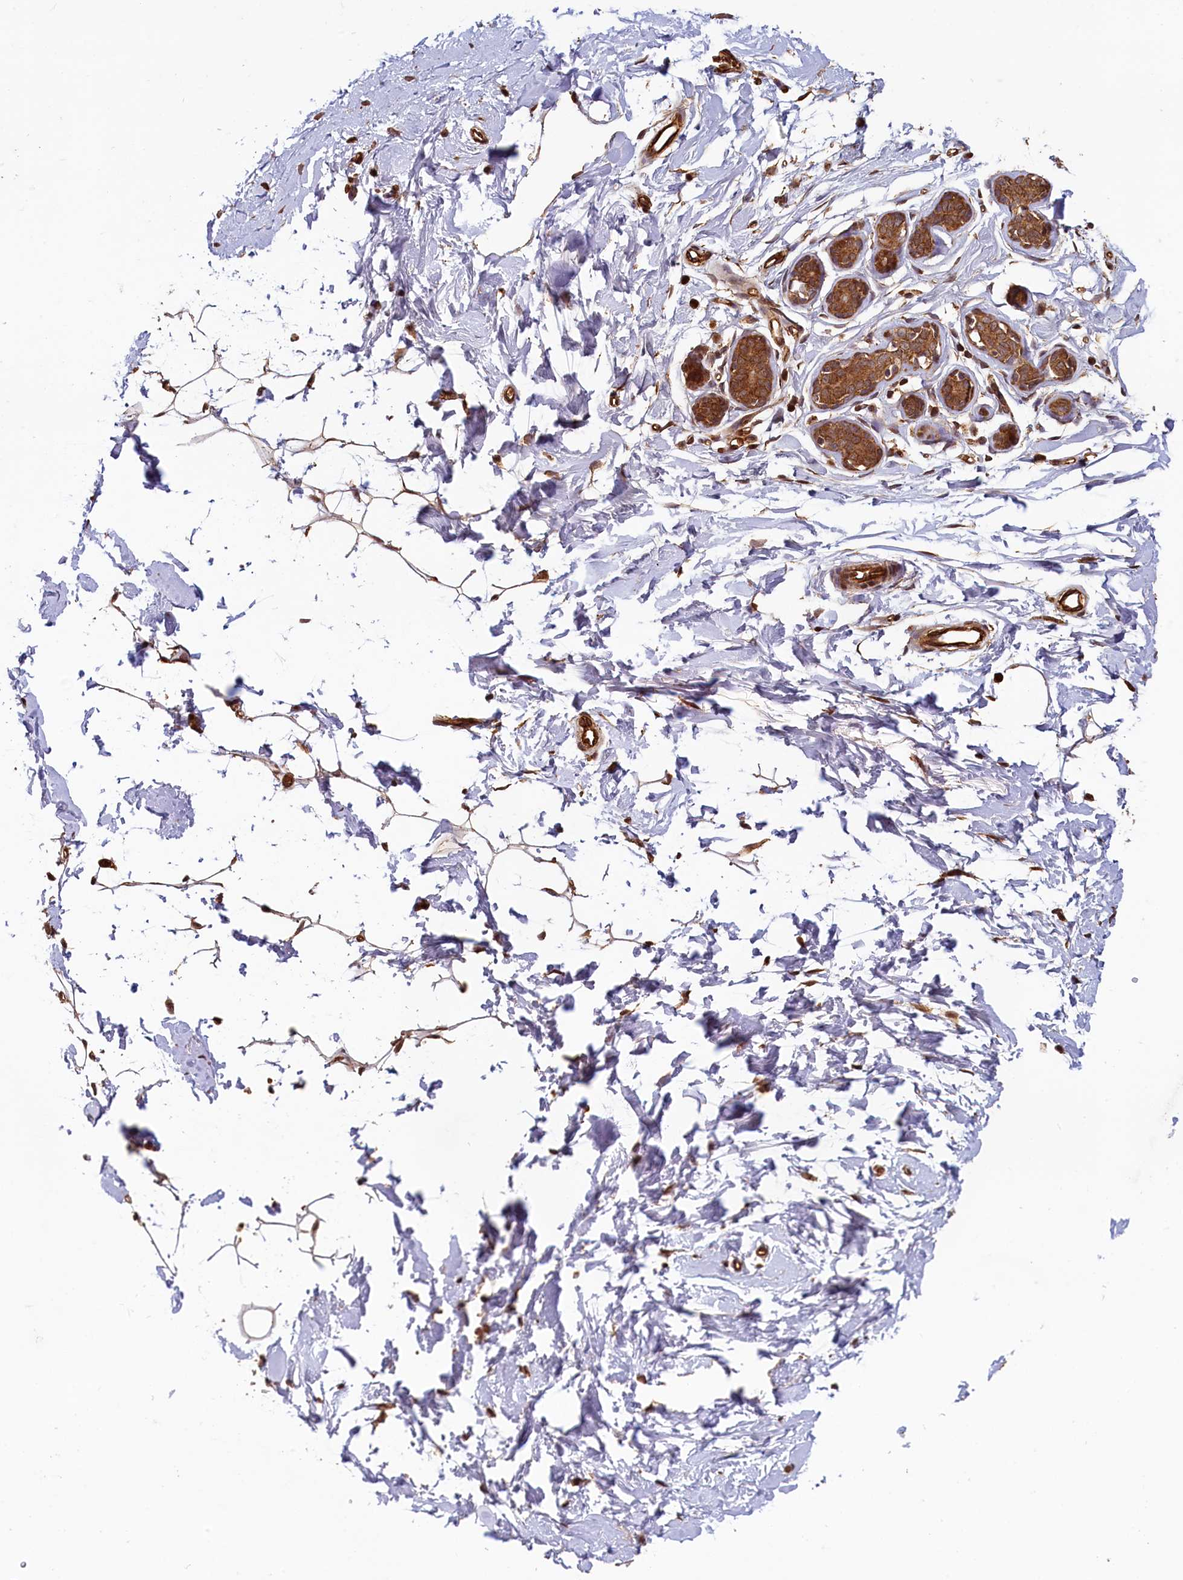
{"staining": {"intensity": "moderate", "quantity": ">75%", "location": "cytoplasmic/membranous"}, "tissue": "adipose tissue", "cell_type": "Adipocytes", "image_type": "normal", "snomed": [{"axis": "morphology", "description": "Normal tissue, NOS"}, {"axis": "topography", "description": "Breast"}], "caption": "This micrograph reveals immunohistochemistry staining of normal adipose tissue, with medium moderate cytoplasmic/membranous staining in approximately >75% of adipocytes.", "gene": "ACSBG1", "patient": {"sex": "female", "age": 23}}